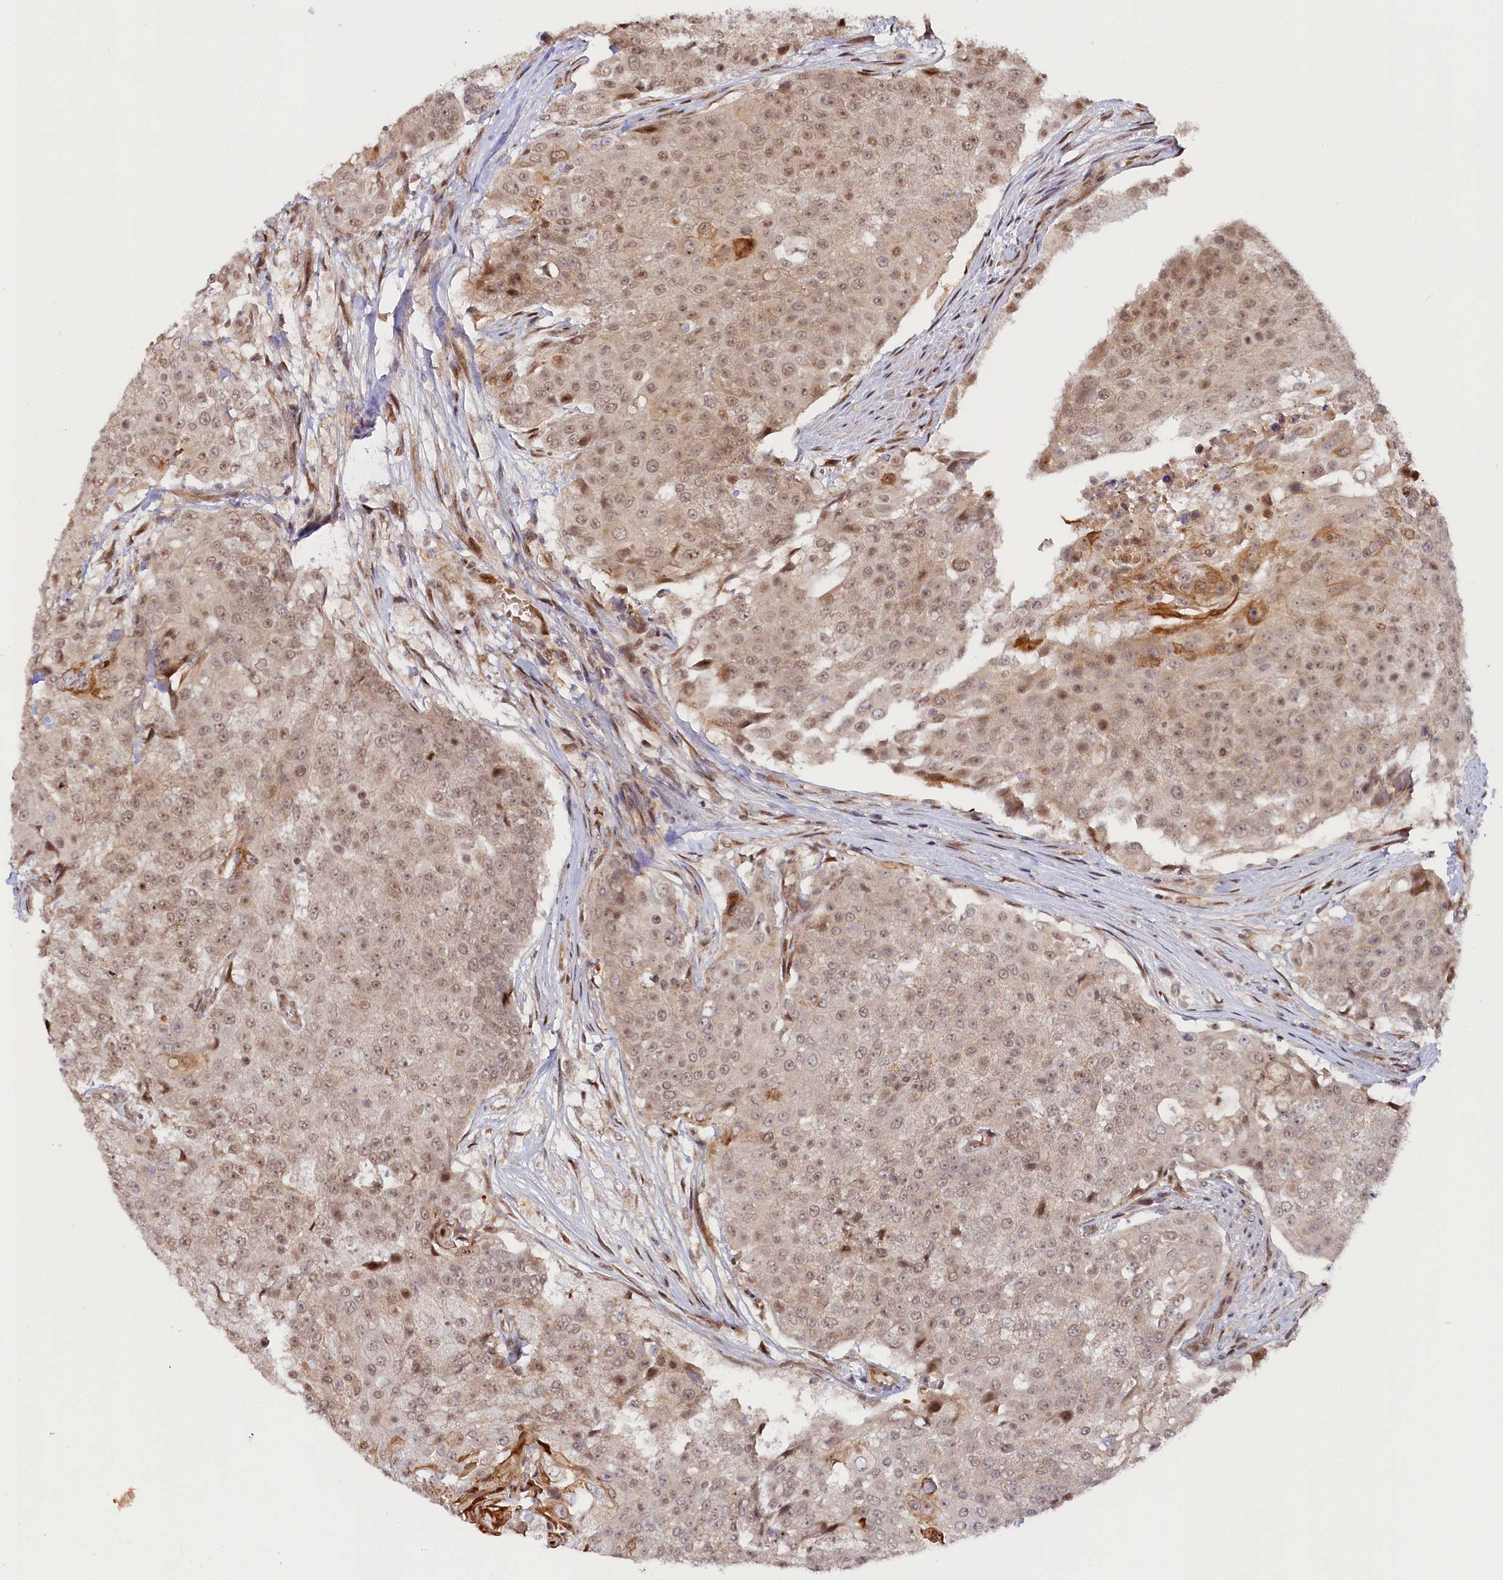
{"staining": {"intensity": "moderate", "quantity": ">75%", "location": "nuclear"}, "tissue": "urothelial cancer", "cell_type": "Tumor cells", "image_type": "cancer", "snomed": [{"axis": "morphology", "description": "Urothelial carcinoma, High grade"}, {"axis": "topography", "description": "Urinary bladder"}], "caption": "There is medium levels of moderate nuclear positivity in tumor cells of high-grade urothelial carcinoma, as demonstrated by immunohistochemical staining (brown color).", "gene": "ANKRD24", "patient": {"sex": "female", "age": 63}}